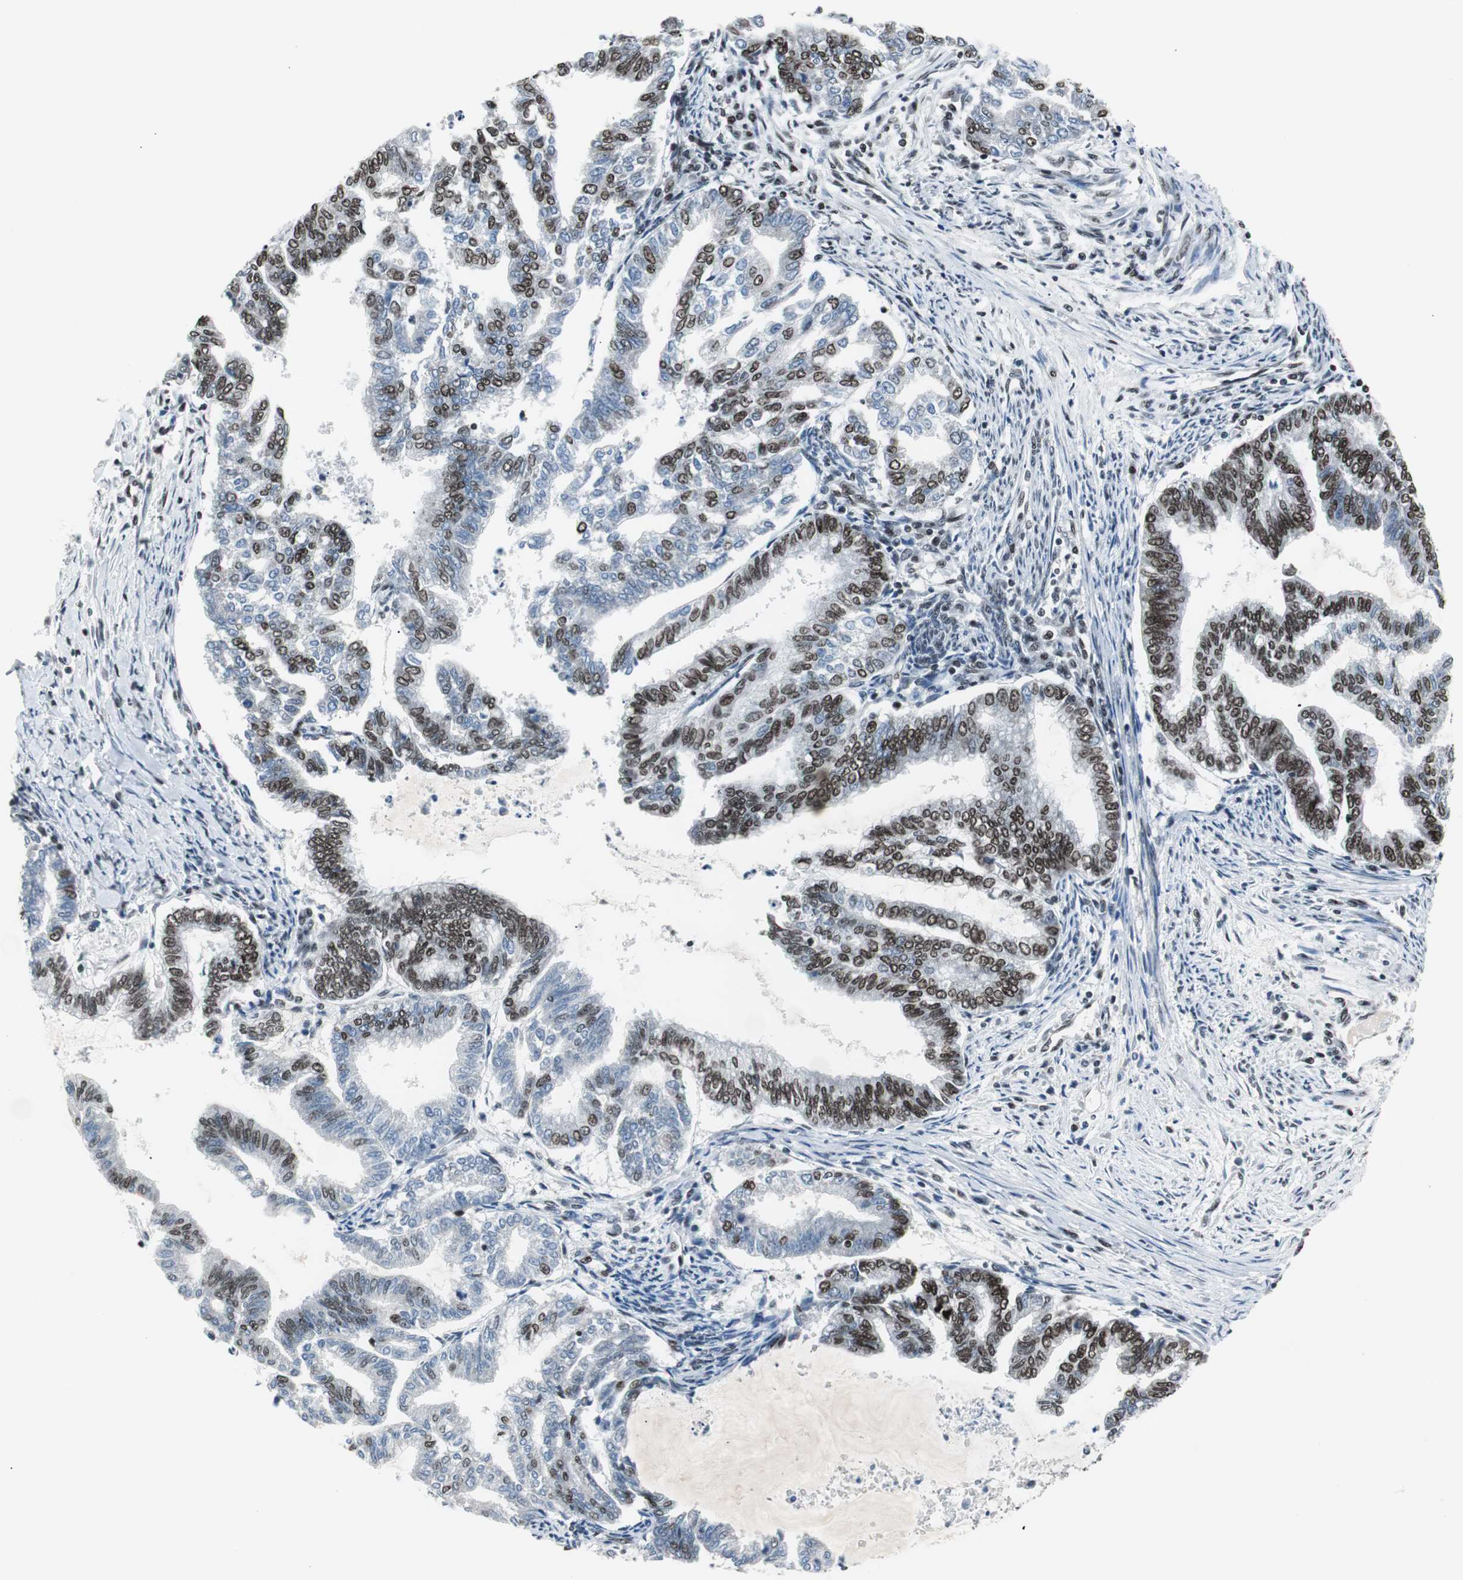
{"staining": {"intensity": "moderate", "quantity": "25%-75%", "location": "nuclear"}, "tissue": "endometrial cancer", "cell_type": "Tumor cells", "image_type": "cancer", "snomed": [{"axis": "morphology", "description": "Adenocarcinoma, NOS"}, {"axis": "topography", "description": "Endometrium"}], "caption": "Immunohistochemical staining of human endometrial cancer (adenocarcinoma) shows medium levels of moderate nuclear expression in approximately 25%-75% of tumor cells.", "gene": "XRCC1", "patient": {"sex": "female", "age": 79}}